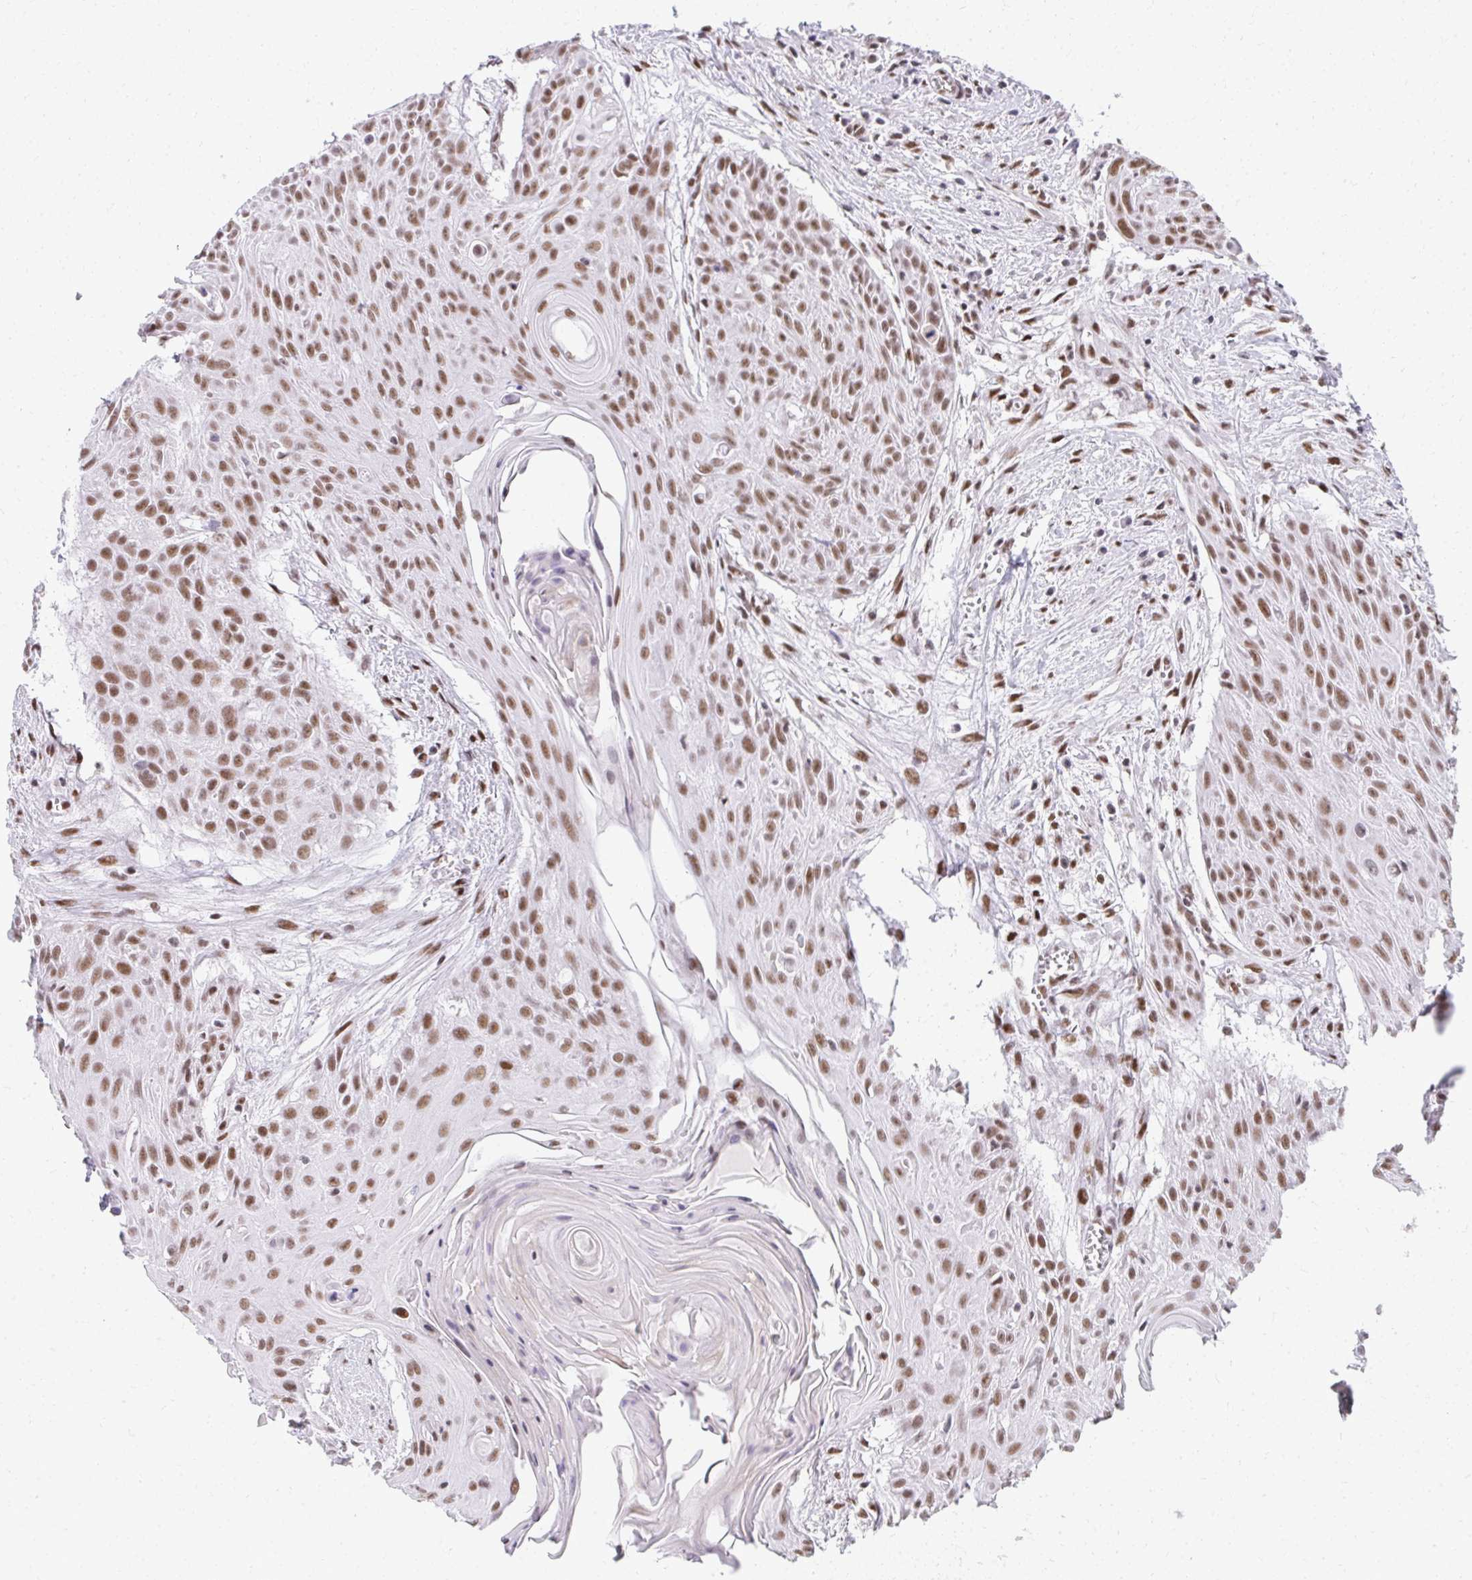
{"staining": {"intensity": "moderate", "quantity": ">75%", "location": "nuclear"}, "tissue": "head and neck cancer", "cell_type": "Tumor cells", "image_type": "cancer", "snomed": [{"axis": "morphology", "description": "Squamous cell carcinoma, NOS"}, {"axis": "topography", "description": "Lymph node"}, {"axis": "topography", "description": "Salivary gland"}, {"axis": "topography", "description": "Head-Neck"}], "caption": "Immunohistochemistry (IHC) photomicrograph of squamous cell carcinoma (head and neck) stained for a protein (brown), which demonstrates medium levels of moderate nuclear staining in about >75% of tumor cells.", "gene": "CREBBP", "patient": {"sex": "female", "age": 74}}